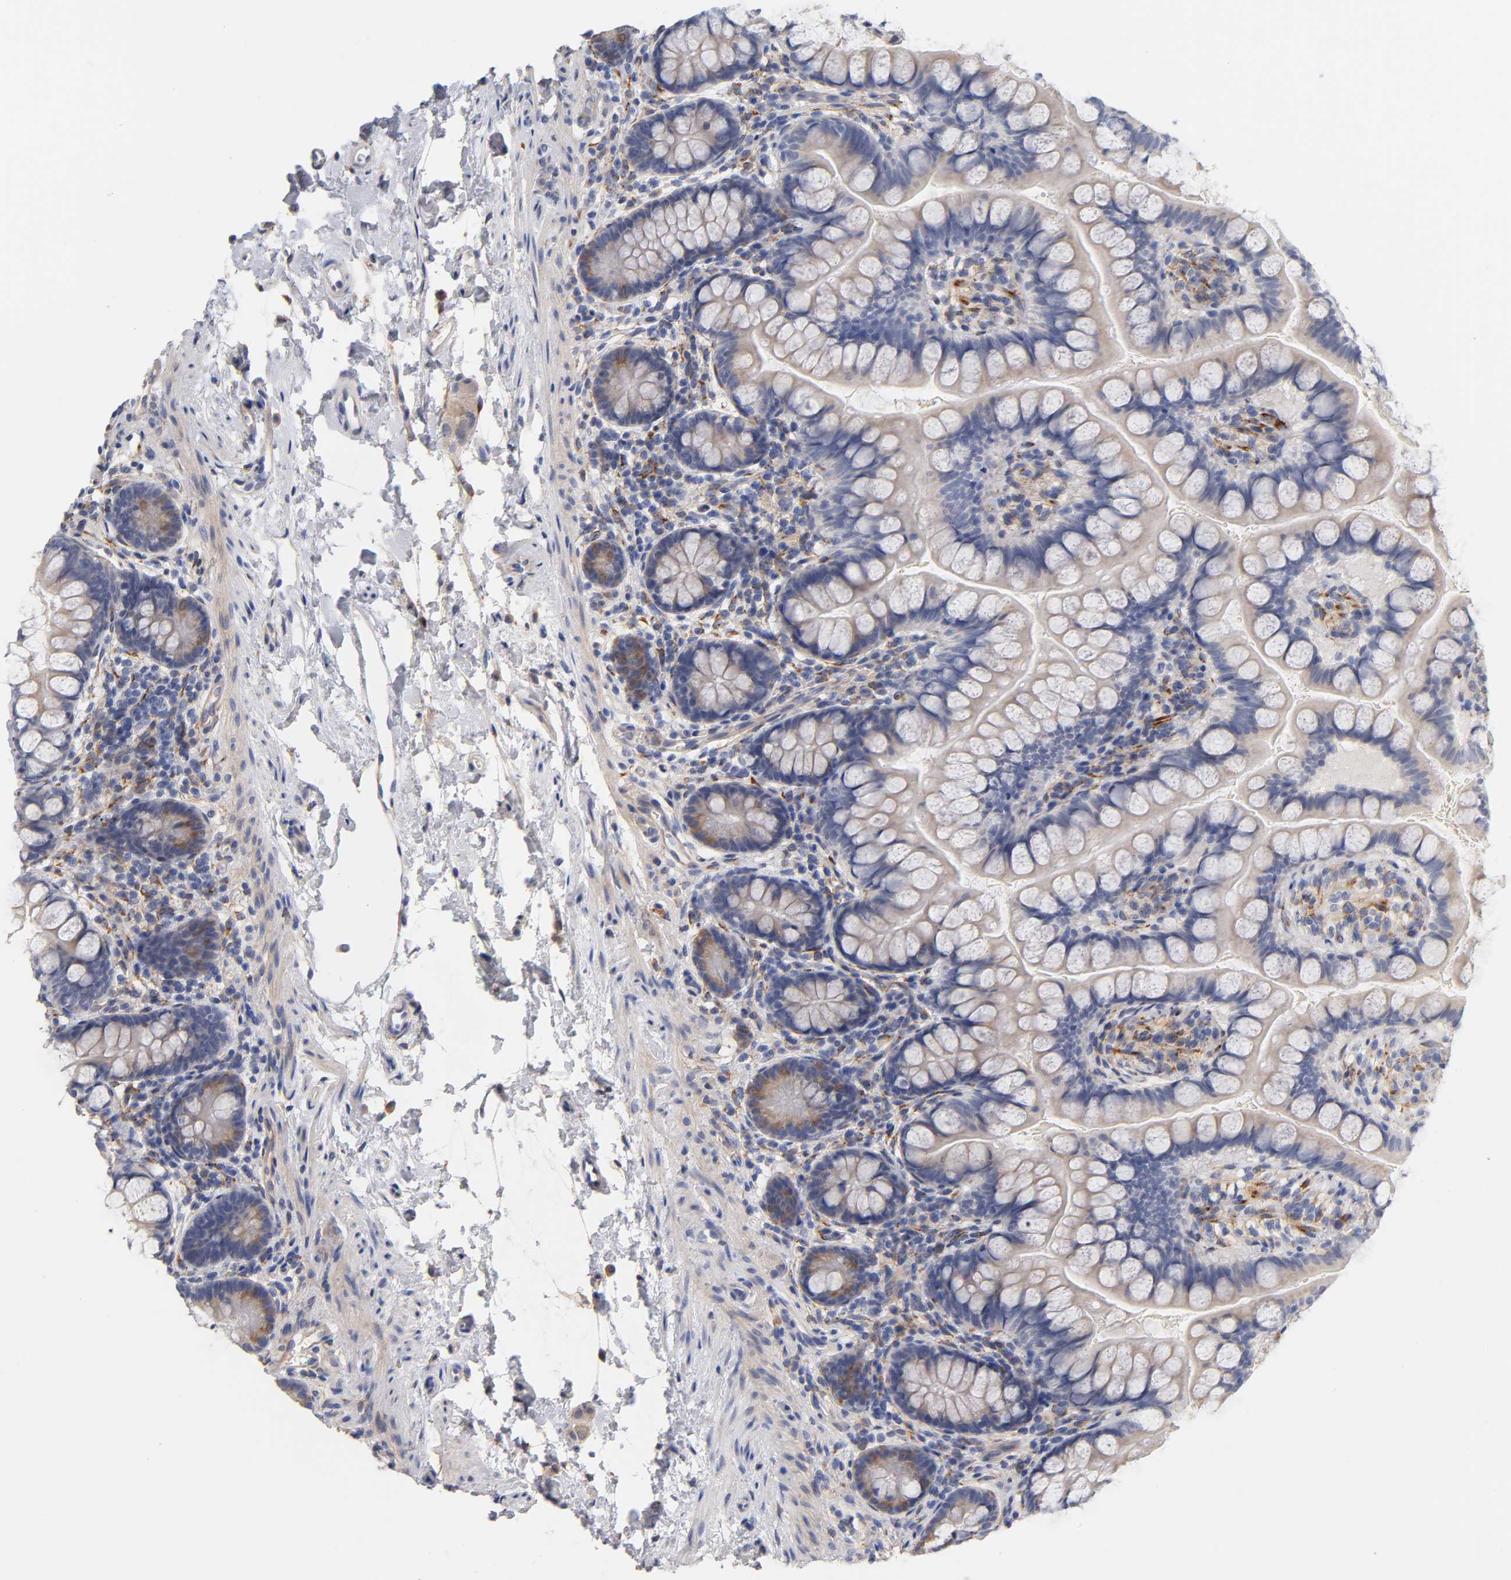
{"staining": {"intensity": "negative", "quantity": "none", "location": "none"}, "tissue": "small intestine", "cell_type": "Glandular cells", "image_type": "normal", "snomed": [{"axis": "morphology", "description": "Normal tissue, NOS"}, {"axis": "topography", "description": "Small intestine"}], "caption": "Immunohistochemical staining of unremarkable human small intestine reveals no significant staining in glandular cells. (DAB (3,3'-diaminobenzidine) immunohistochemistry visualized using brightfield microscopy, high magnification).", "gene": "LAMB1", "patient": {"sex": "female", "age": 58}}